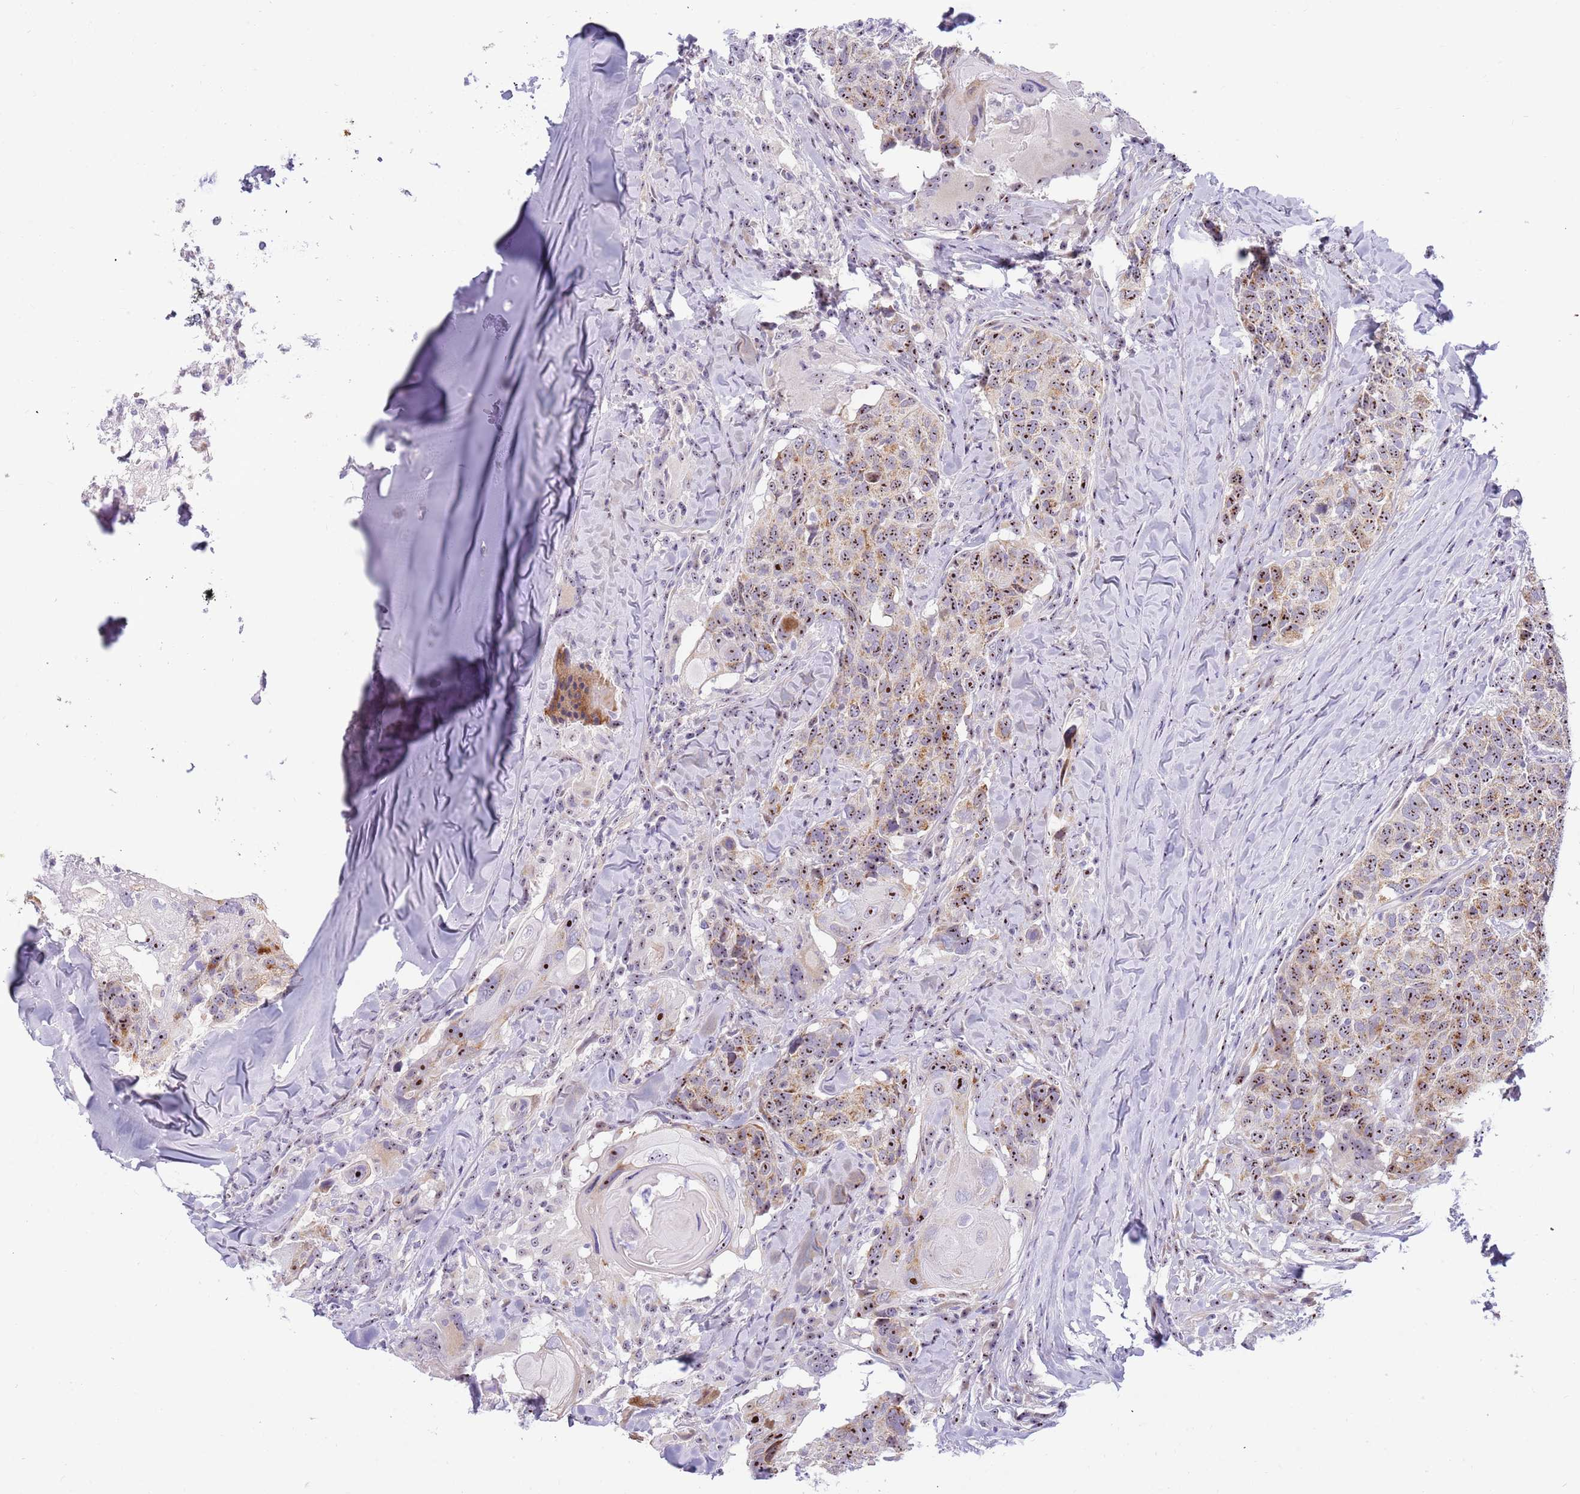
{"staining": {"intensity": "moderate", "quantity": ">75%", "location": "nuclear"}, "tissue": "head and neck cancer", "cell_type": "Tumor cells", "image_type": "cancer", "snomed": [{"axis": "morphology", "description": "Normal tissue, NOS"}, {"axis": "morphology", "description": "Squamous cell carcinoma, NOS"}, {"axis": "topography", "description": "Skeletal muscle"}, {"axis": "topography", "description": "Vascular tissue"}, {"axis": "topography", "description": "Peripheral nerve tissue"}, {"axis": "topography", "description": "Head-Neck"}], "caption": "An IHC photomicrograph of tumor tissue is shown. Protein staining in brown labels moderate nuclear positivity in head and neck cancer (squamous cell carcinoma) within tumor cells.", "gene": "DNAJA3", "patient": {"sex": "male", "age": 66}}